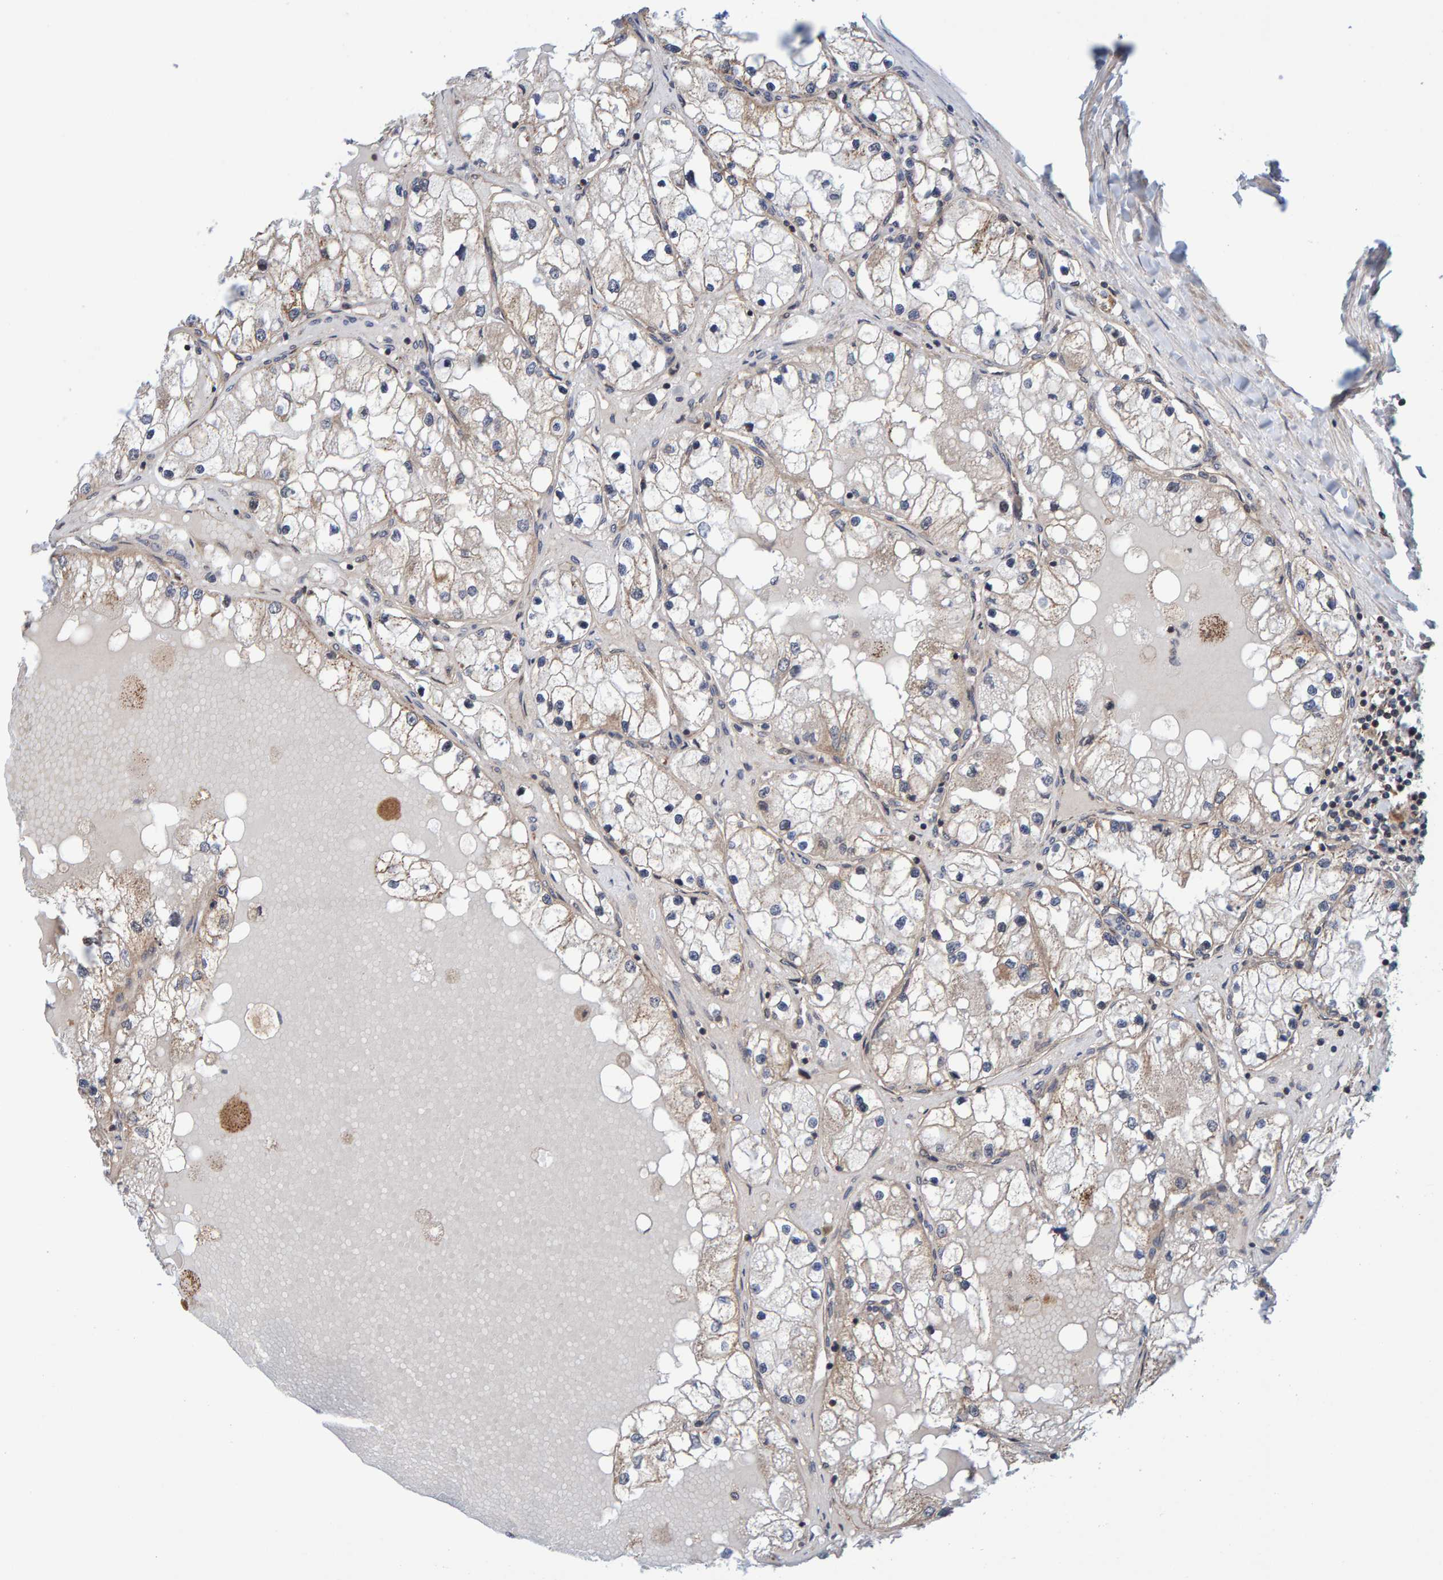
{"staining": {"intensity": "weak", "quantity": "25%-75%", "location": "cytoplasmic/membranous"}, "tissue": "renal cancer", "cell_type": "Tumor cells", "image_type": "cancer", "snomed": [{"axis": "morphology", "description": "Adenocarcinoma, NOS"}, {"axis": "topography", "description": "Kidney"}], "caption": "Adenocarcinoma (renal) stained with a brown dye reveals weak cytoplasmic/membranous positive staining in approximately 25%-75% of tumor cells.", "gene": "SCRN2", "patient": {"sex": "male", "age": 68}}